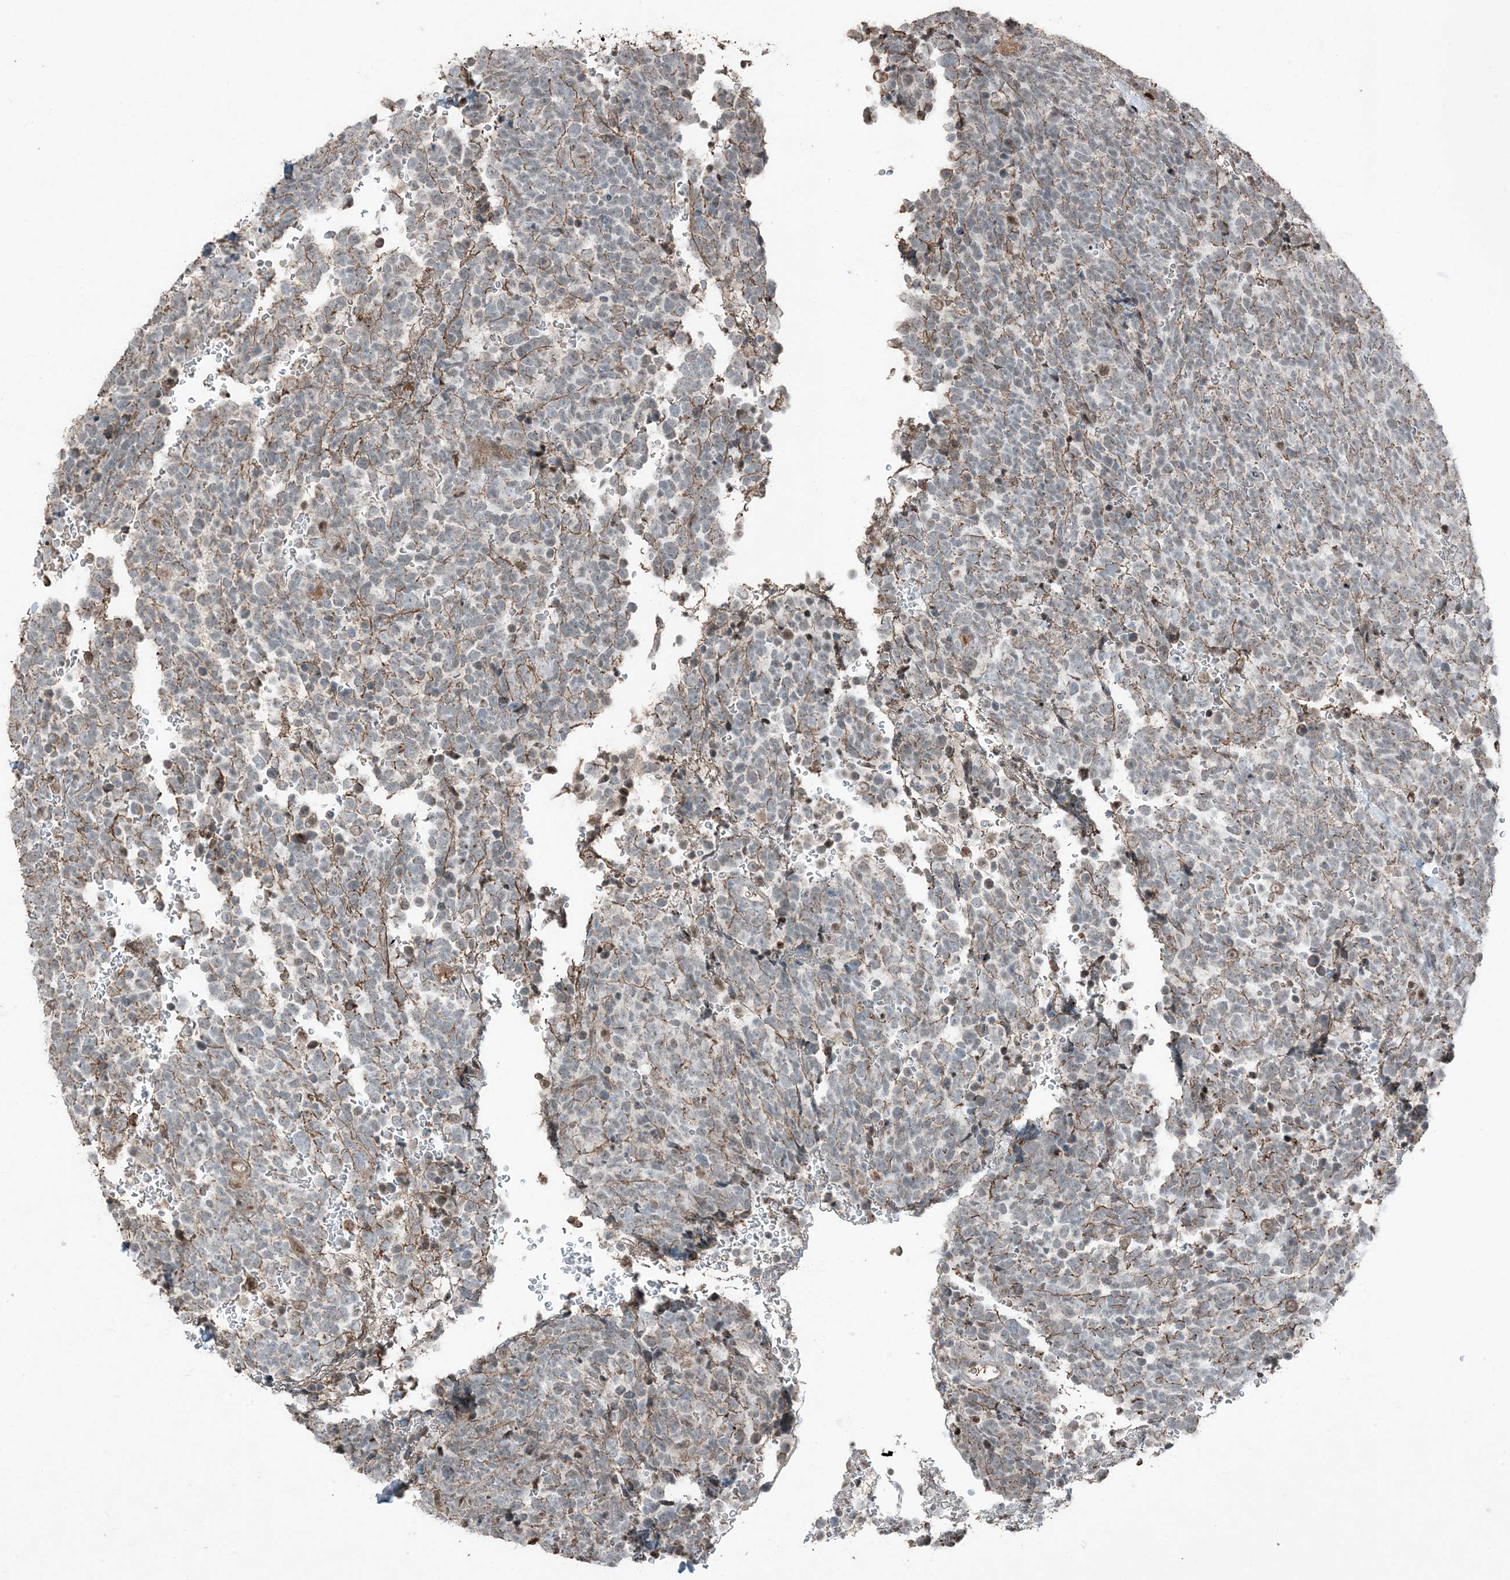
{"staining": {"intensity": "weak", "quantity": "<25%", "location": "cytoplasmic/membranous"}, "tissue": "urothelial cancer", "cell_type": "Tumor cells", "image_type": "cancer", "snomed": [{"axis": "morphology", "description": "Urothelial carcinoma, High grade"}, {"axis": "topography", "description": "Urinary bladder"}], "caption": "A high-resolution histopathology image shows immunohistochemistry staining of urothelial carcinoma (high-grade), which shows no significant positivity in tumor cells. (DAB IHC visualized using brightfield microscopy, high magnification).", "gene": "TADA2B", "patient": {"sex": "female", "age": 82}}